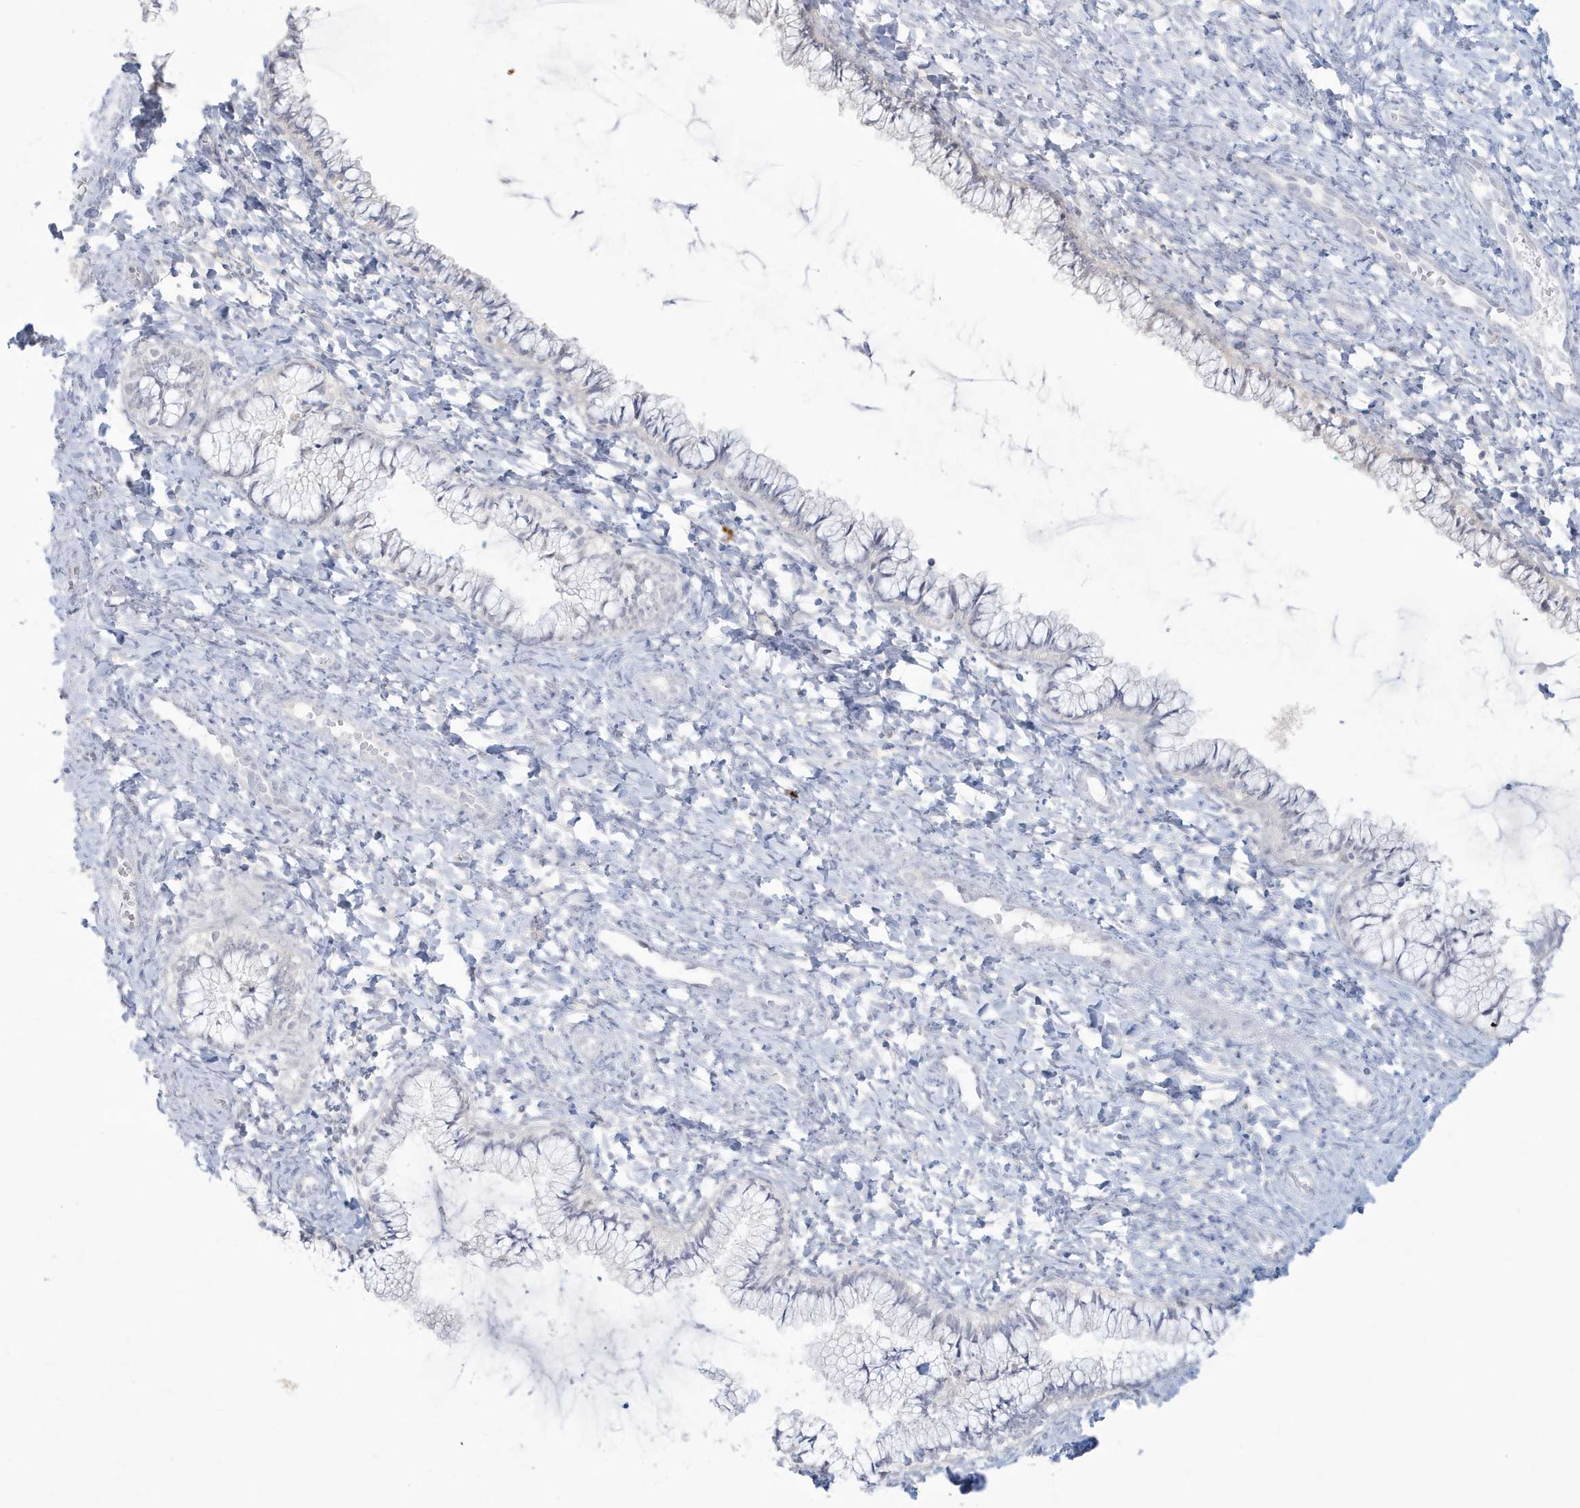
{"staining": {"intensity": "negative", "quantity": "none", "location": "none"}, "tissue": "cervix", "cell_type": "Glandular cells", "image_type": "normal", "snomed": [{"axis": "morphology", "description": "Normal tissue, NOS"}, {"axis": "morphology", "description": "Adenocarcinoma, NOS"}, {"axis": "topography", "description": "Cervix"}], "caption": "Immunohistochemistry photomicrograph of normal human cervix stained for a protein (brown), which reveals no expression in glandular cells. (Brightfield microscopy of DAB (3,3'-diaminobenzidine) immunohistochemistry at high magnification).", "gene": "HERC6", "patient": {"sex": "female", "age": 29}}